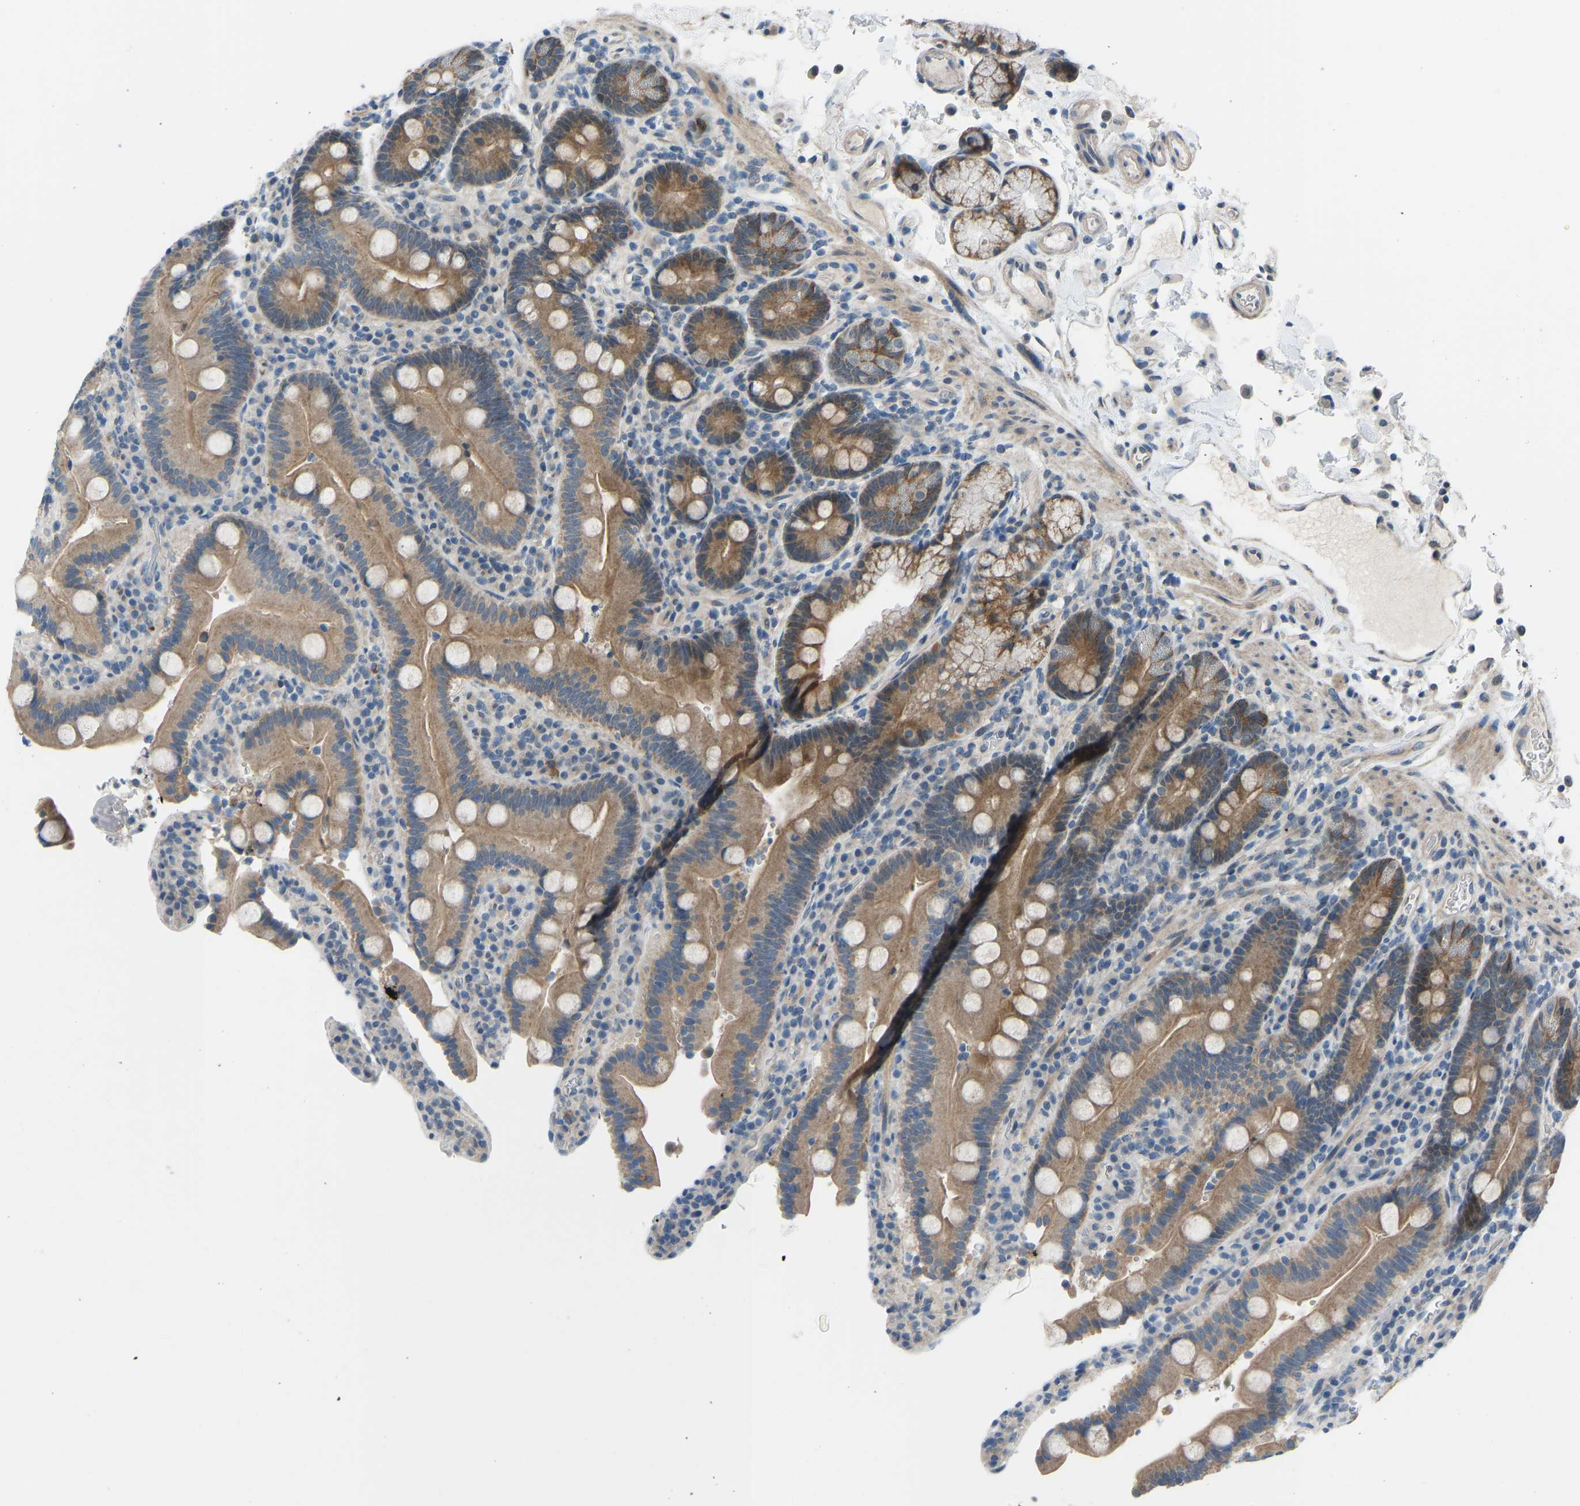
{"staining": {"intensity": "moderate", "quantity": ">75%", "location": "cytoplasmic/membranous"}, "tissue": "duodenum", "cell_type": "Glandular cells", "image_type": "normal", "snomed": [{"axis": "morphology", "description": "Normal tissue, NOS"}, {"axis": "topography", "description": "Small intestine, NOS"}], "caption": "Normal duodenum reveals moderate cytoplasmic/membranous staining in approximately >75% of glandular cells Using DAB (brown) and hematoxylin (blue) stains, captured at high magnification using brightfield microscopy..", "gene": "CDK2AP1", "patient": {"sex": "female", "age": 71}}